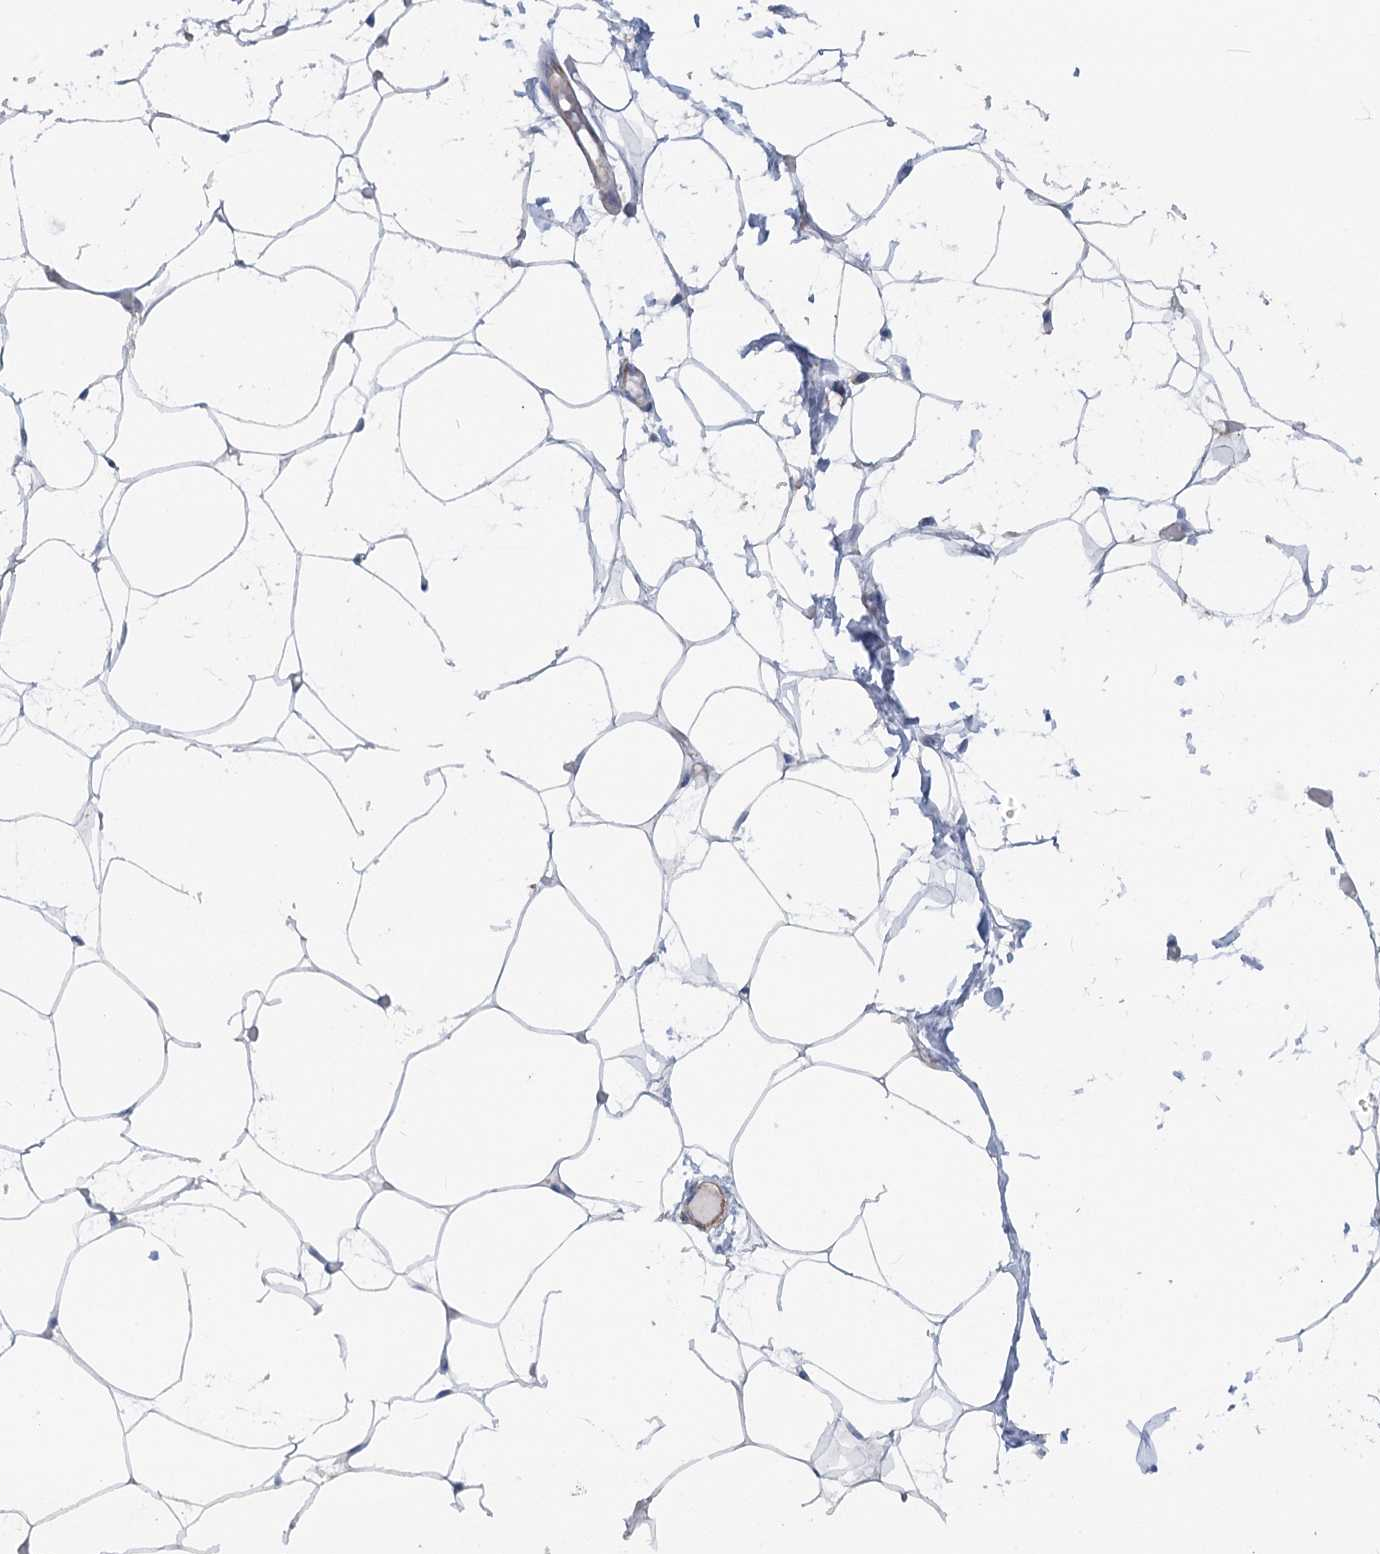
{"staining": {"intensity": "negative", "quantity": "none", "location": "none"}, "tissue": "adipose tissue", "cell_type": "Adipocytes", "image_type": "normal", "snomed": [{"axis": "morphology", "description": "Normal tissue, NOS"}, {"axis": "topography", "description": "Breast"}], "caption": "DAB (3,3'-diaminobenzidine) immunohistochemical staining of normal human adipose tissue reveals no significant staining in adipocytes.", "gene": "LARP1B", "patient": {"sex": "female", "age": 23}}